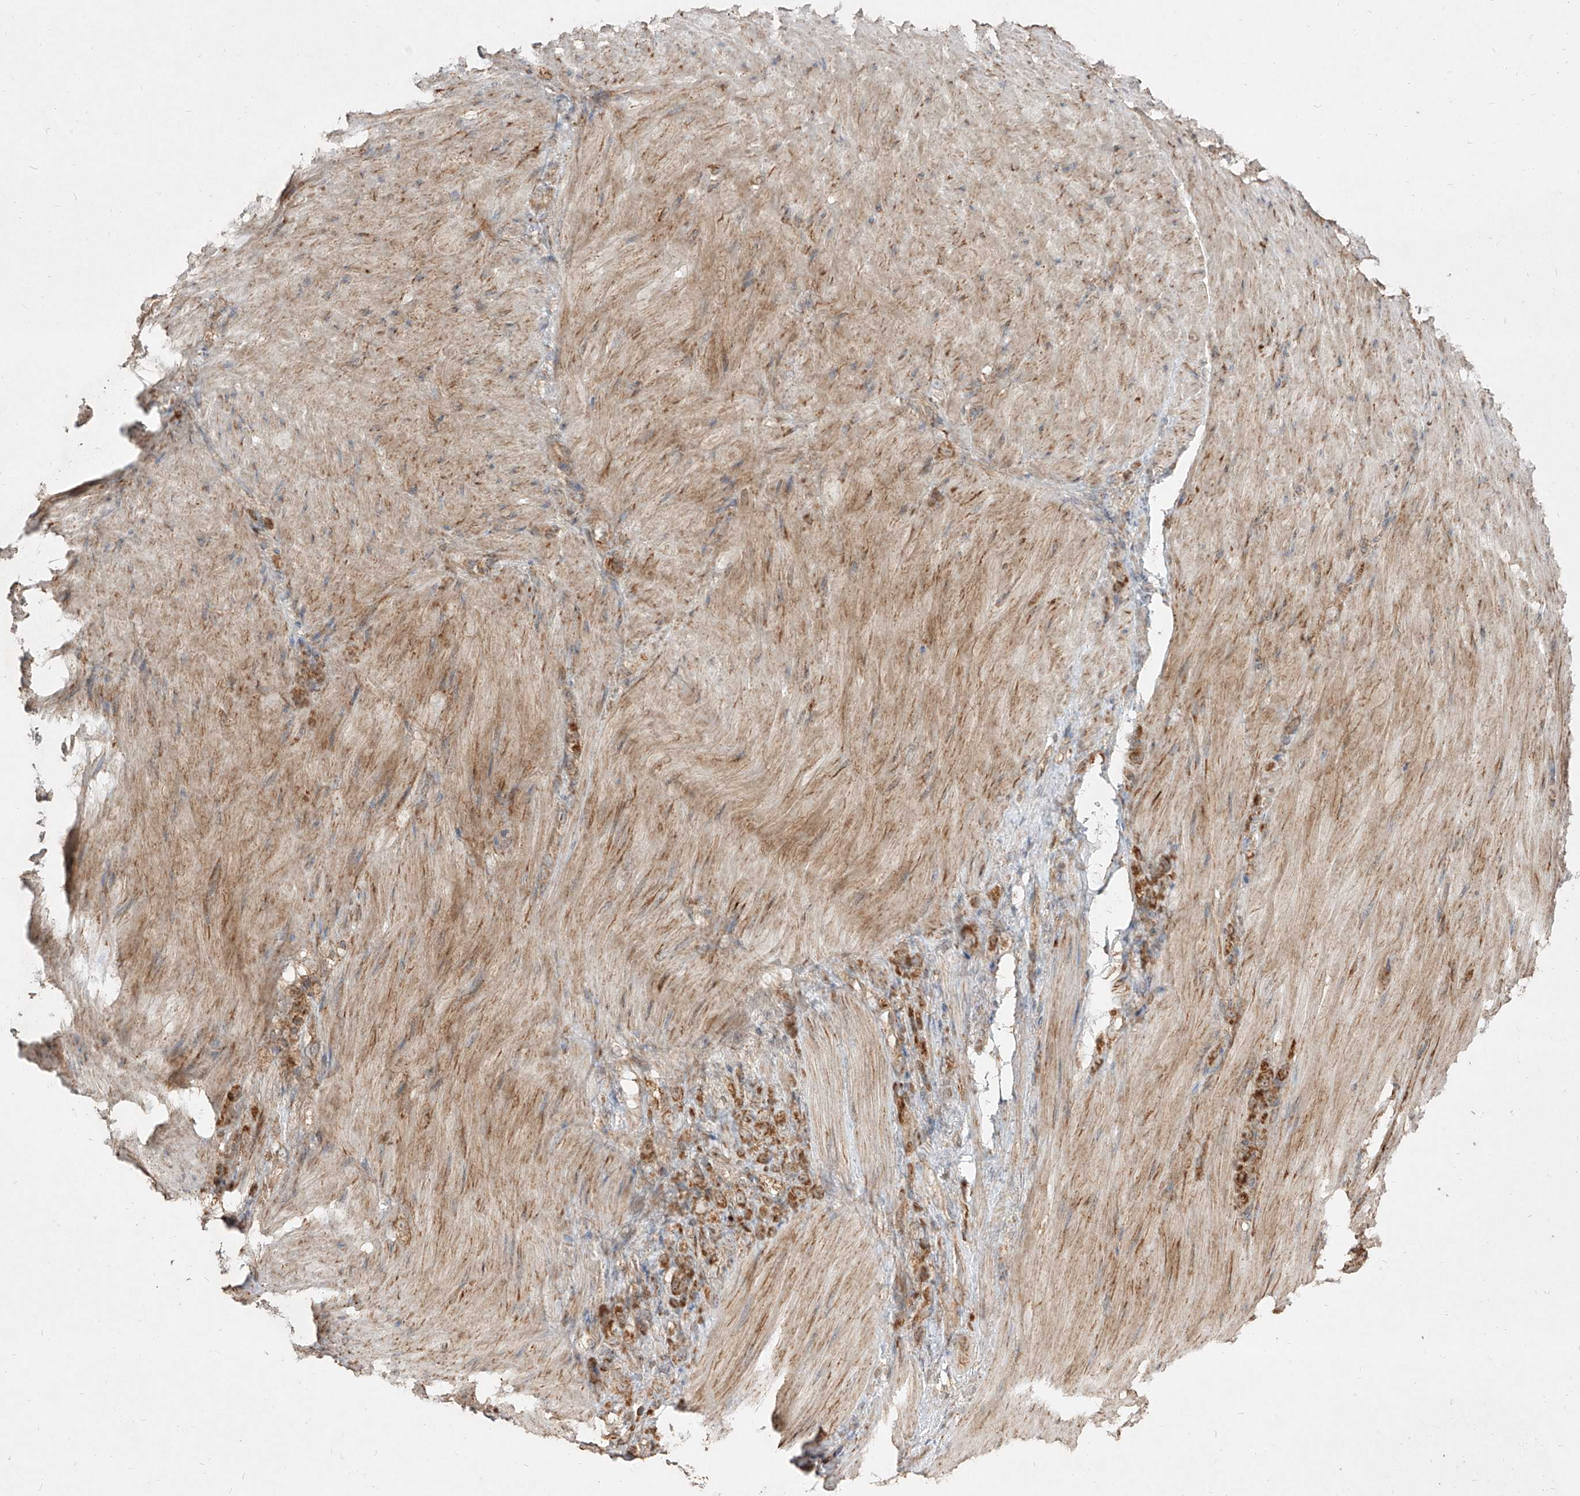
{"staining": {"intensity": "moderate", "quantity": ">75%", "location": "cytoplasmic/membranous"}, "tissue": "stomach cancer", "cell_type": "Tumor cells", "image_type": "cancer", "snomed": [{"axis": "morphology", "description": "Normal tissue, NOS"}, {"axis": "morphology", "description": "Adenocarcinoma, NOS"}, {"axis": "topography", "description": "Stomach"}], "caption": "Tumor cells show medium levels of moderate cytoplasmic/membranous positivity in about >75% of cells in human stomach adenocarcinoma. (DAB IHC, brown staining for protein, blue staining for nuclei).", "gene": "AIM2", "patient": {"sex": "male", "age": 82}}